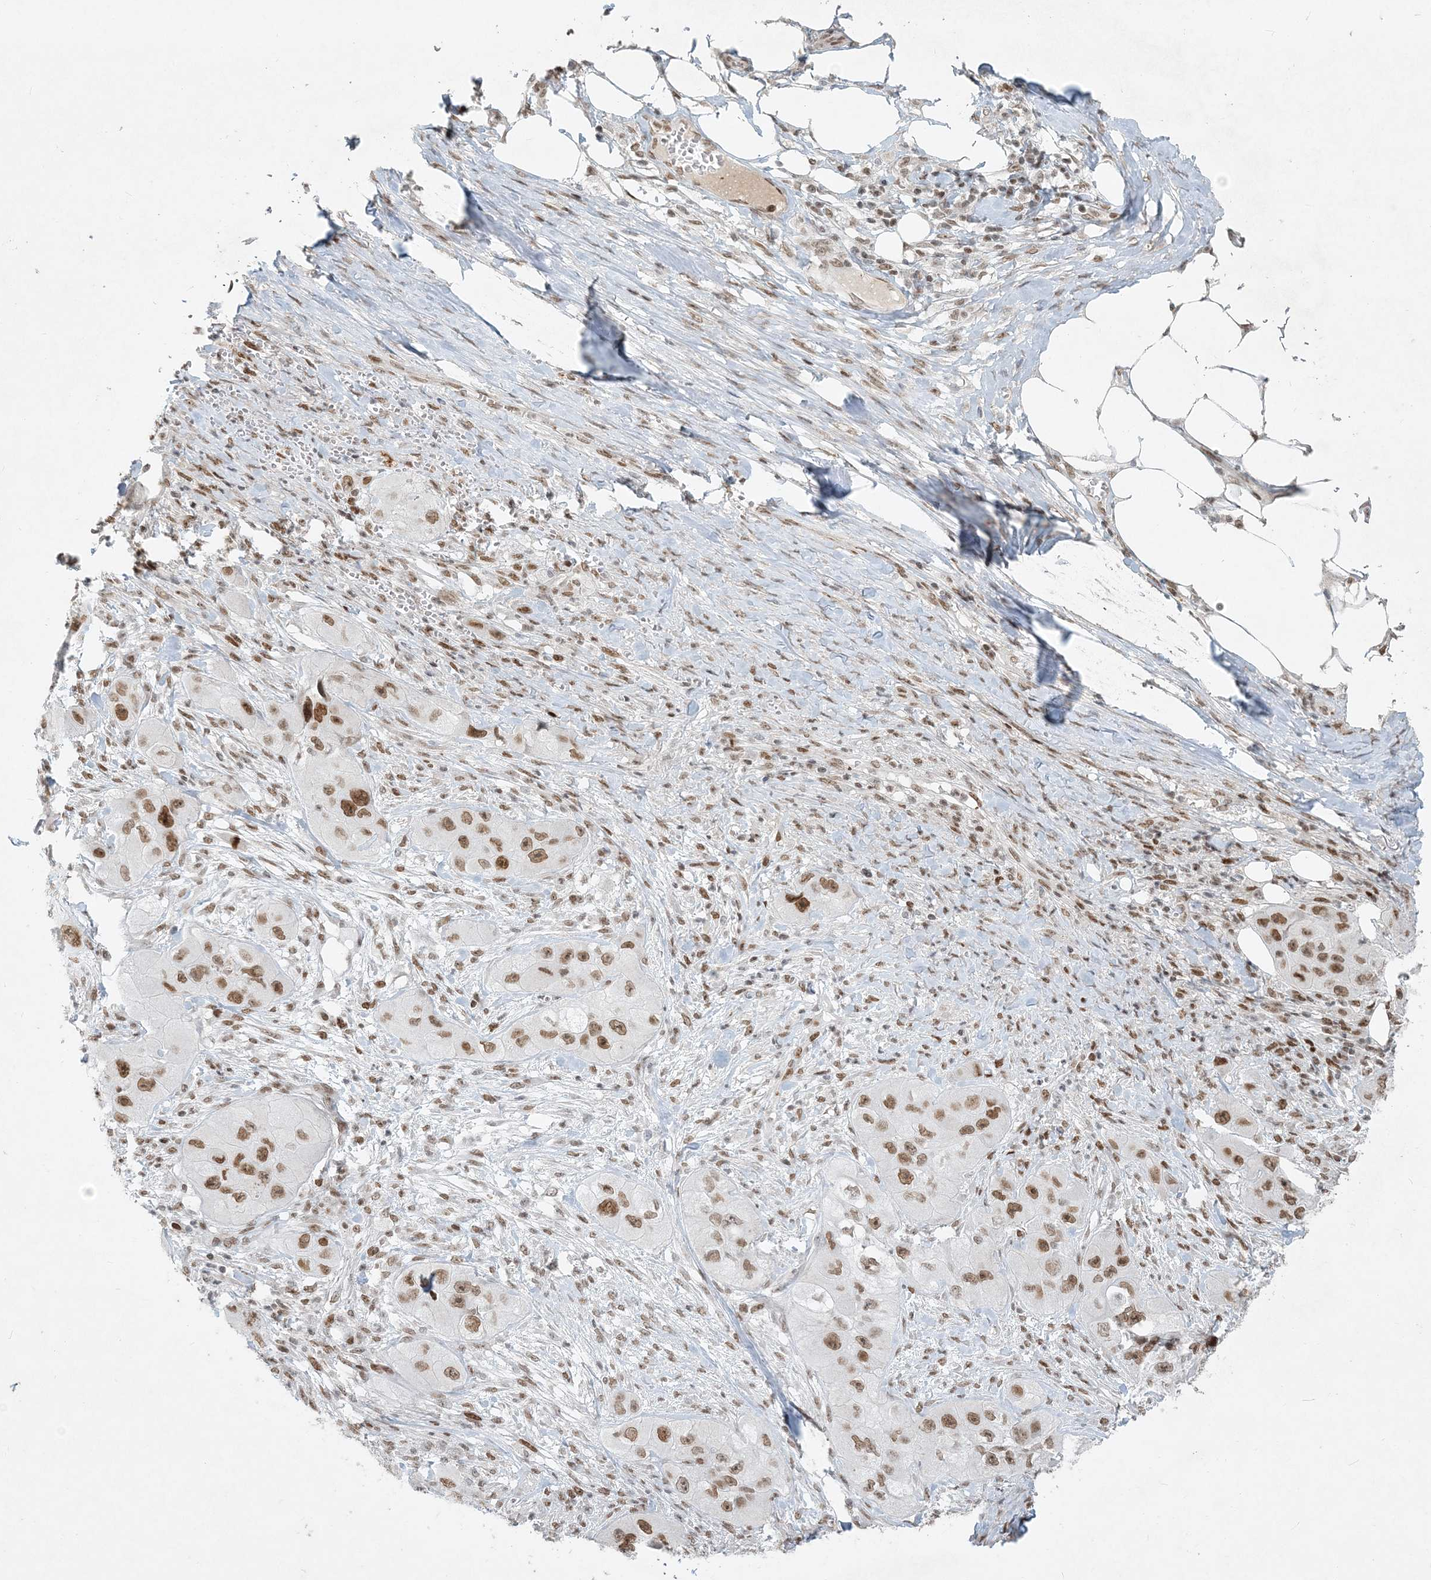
{"staining": {"intensity": "moderate", "quantity": ">75%", "location": "nuclear"}, "tissue": "skin cancer", "cell_type": "Tumor cells", "image_type": "cancer", "snomed": [{"axis": "morphology", "description": "Squamous cell carcinoma, NOS"}, {"axis": "topography", "description": "Skin"}, {"axis": "topography", "description": "Subcutis"}], "caption": "Moderate nuclear staining is appreciated in approximately >75% of tumor cells in skin cancer (squamous cell carcinoma).", "gene": "BAZ1B", "patient": {"sex": "male", "age": 73}}